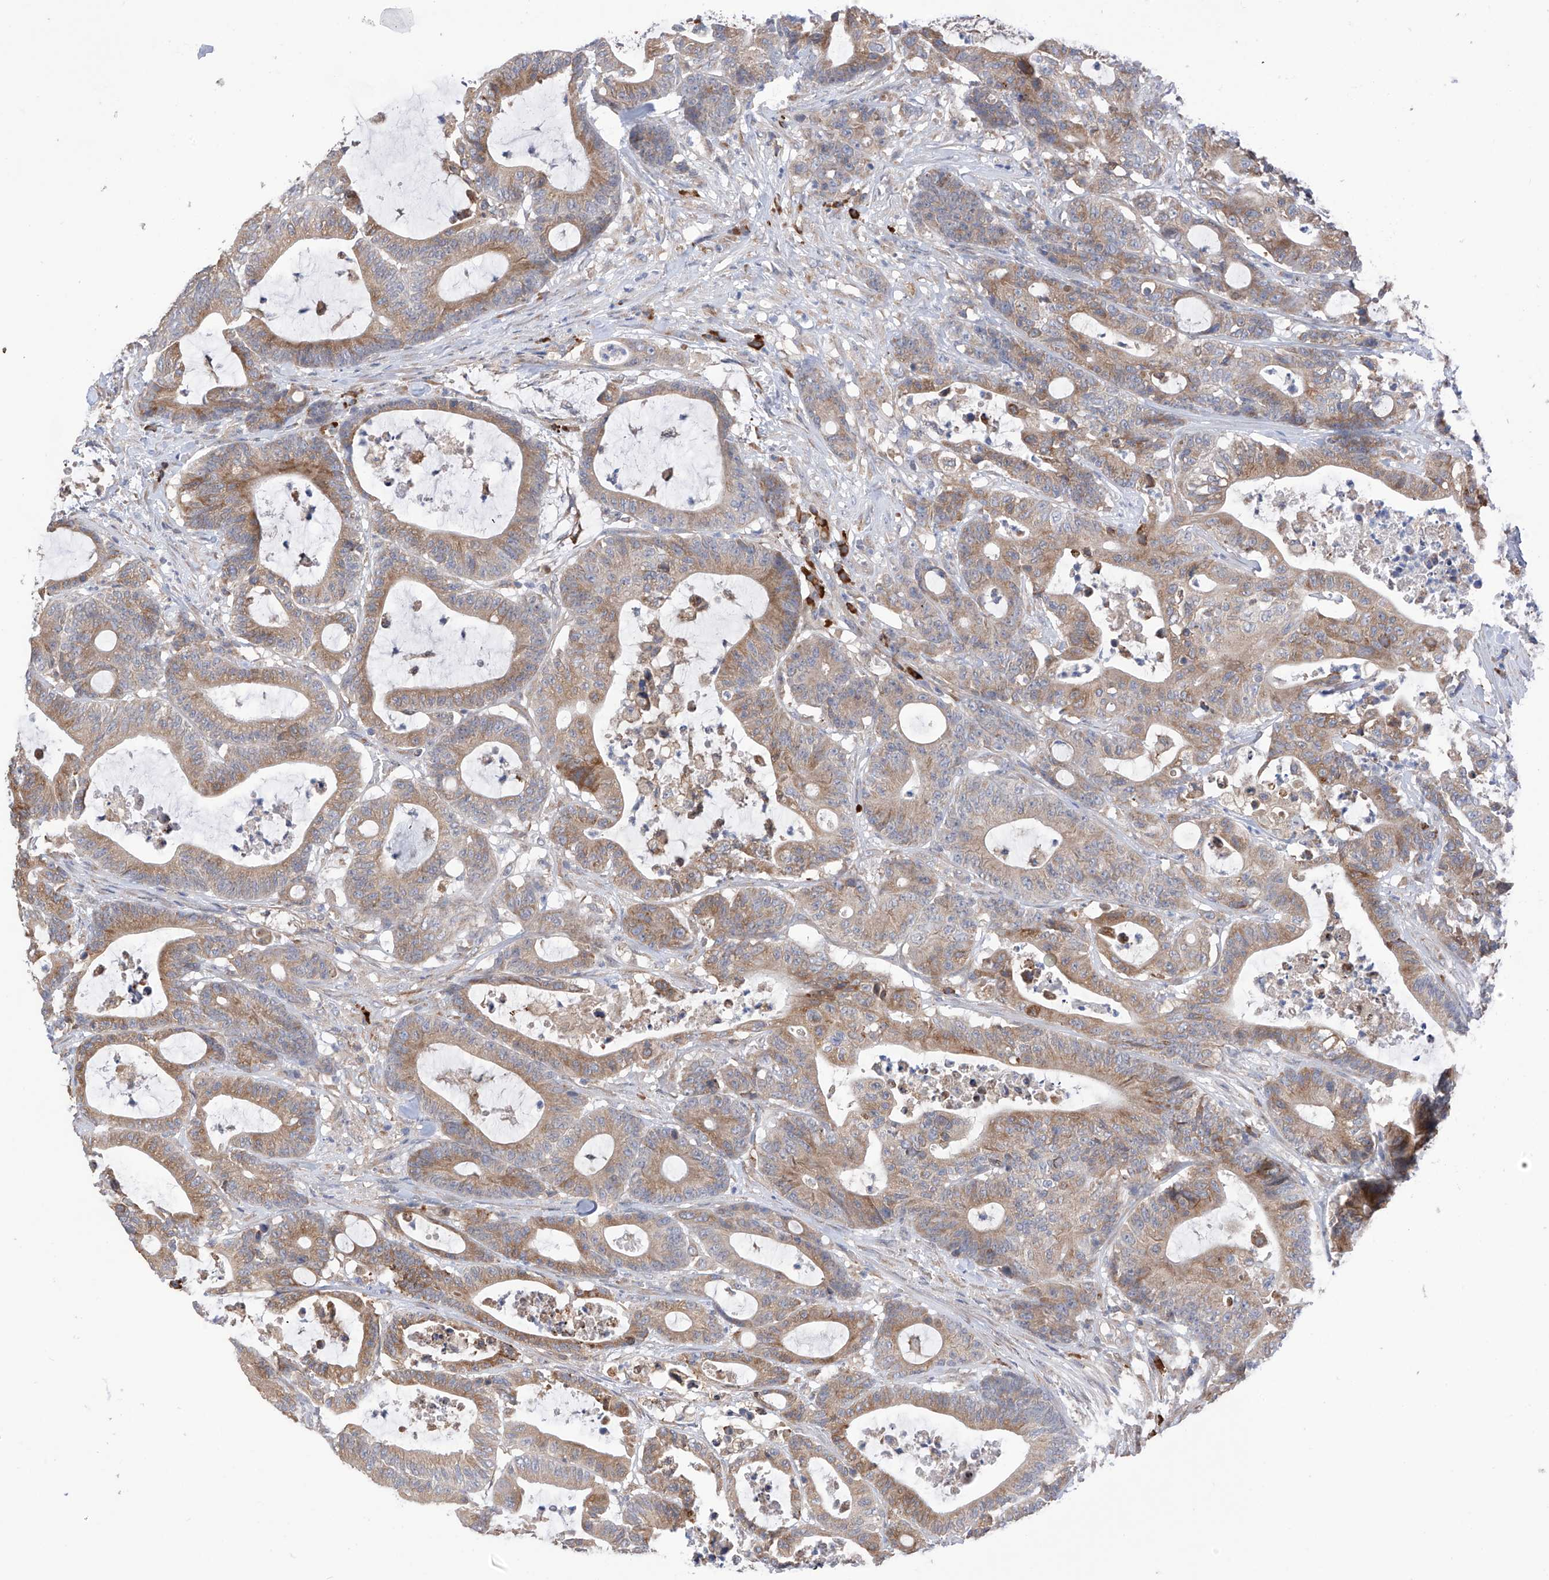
{"staining": {"intensity": "moderate", "quantity": ">75%", "location": "cytoplasmic/membranous"}, "tissue": "colorectal cancer", "cell_type": "Tumor cells", "image_type": "cancer", "snomed": [{"axis": "morphology", "description": "Adenocarcinoma, NOS"}, {"axis": "topography", "description": "Colon"}], "caption": "This image demonstrates adenocarcinoma (colorectal) stained with immunohistochemistry to label a protein in brown. The cytoplasmic/membranous of tumor cells show moderate positivity for the protein. Nuclei are counter-stained blue.", "gene": "REC8", "patient": {"sex": "female", "age": 84}}